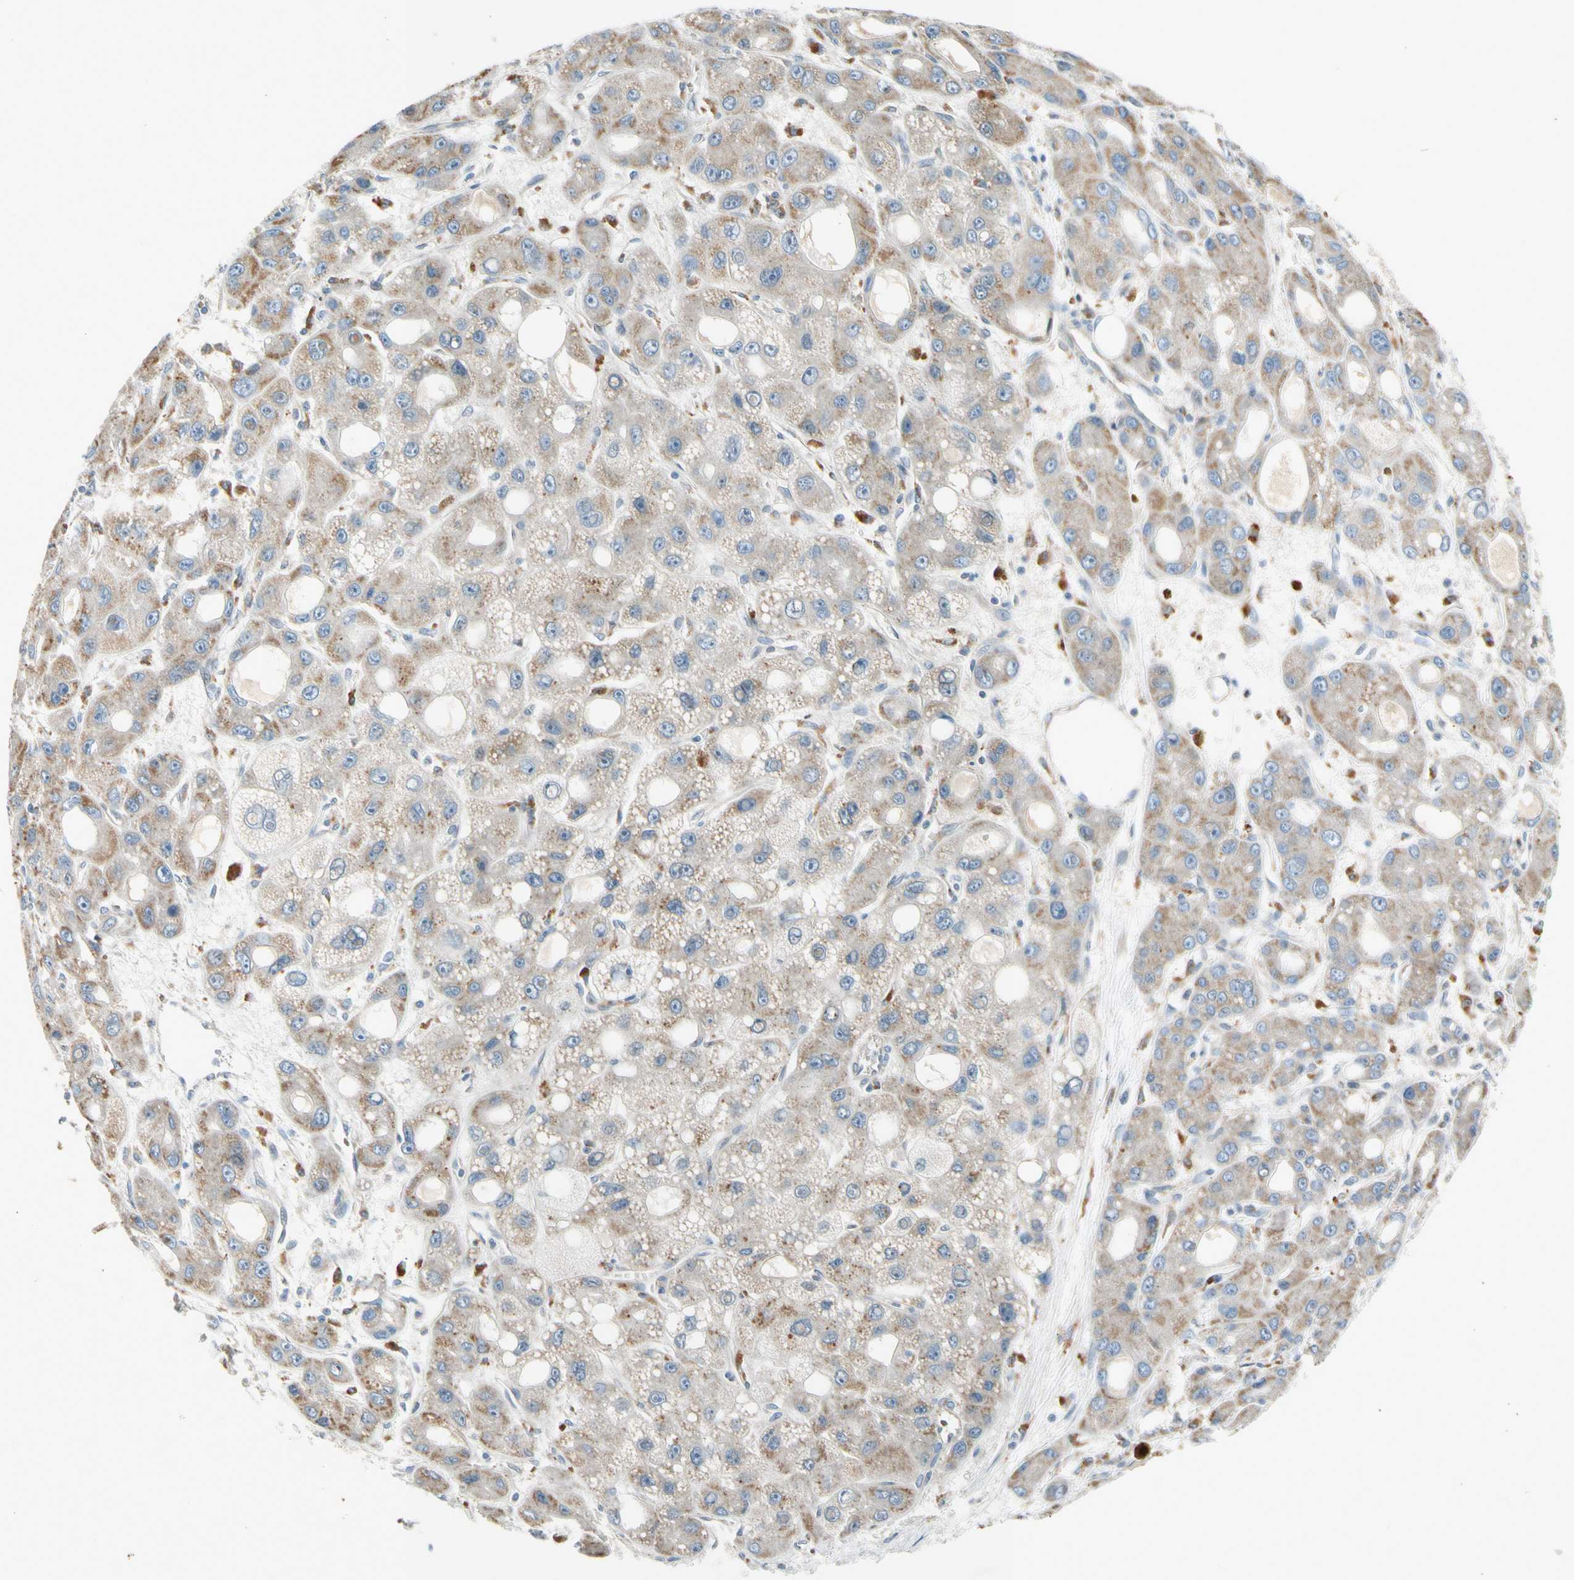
{"staining": {"intensity": "weak", "quantity": ">75%", "location": "cytoplasmic/membranous"}, "tissue": "liver cancer", "cell_type": "Tumor cells", "image_type": "cancer", "snomed": [{"axis": "morphology", "description": "Carcinoma, Hepatocellular, NOS"}, {"axis": "topography", "description": "Liver"}], "caption": "A micrograph of human liver cancer stained for a protein reveals weak cytoplasmic/membranous brown staining in tumor cells. (DAB = brown stain, brightfield microscopy at high magnification).", "gene": "NPHP3", "patient": {"sex": "male", "age": 55}}